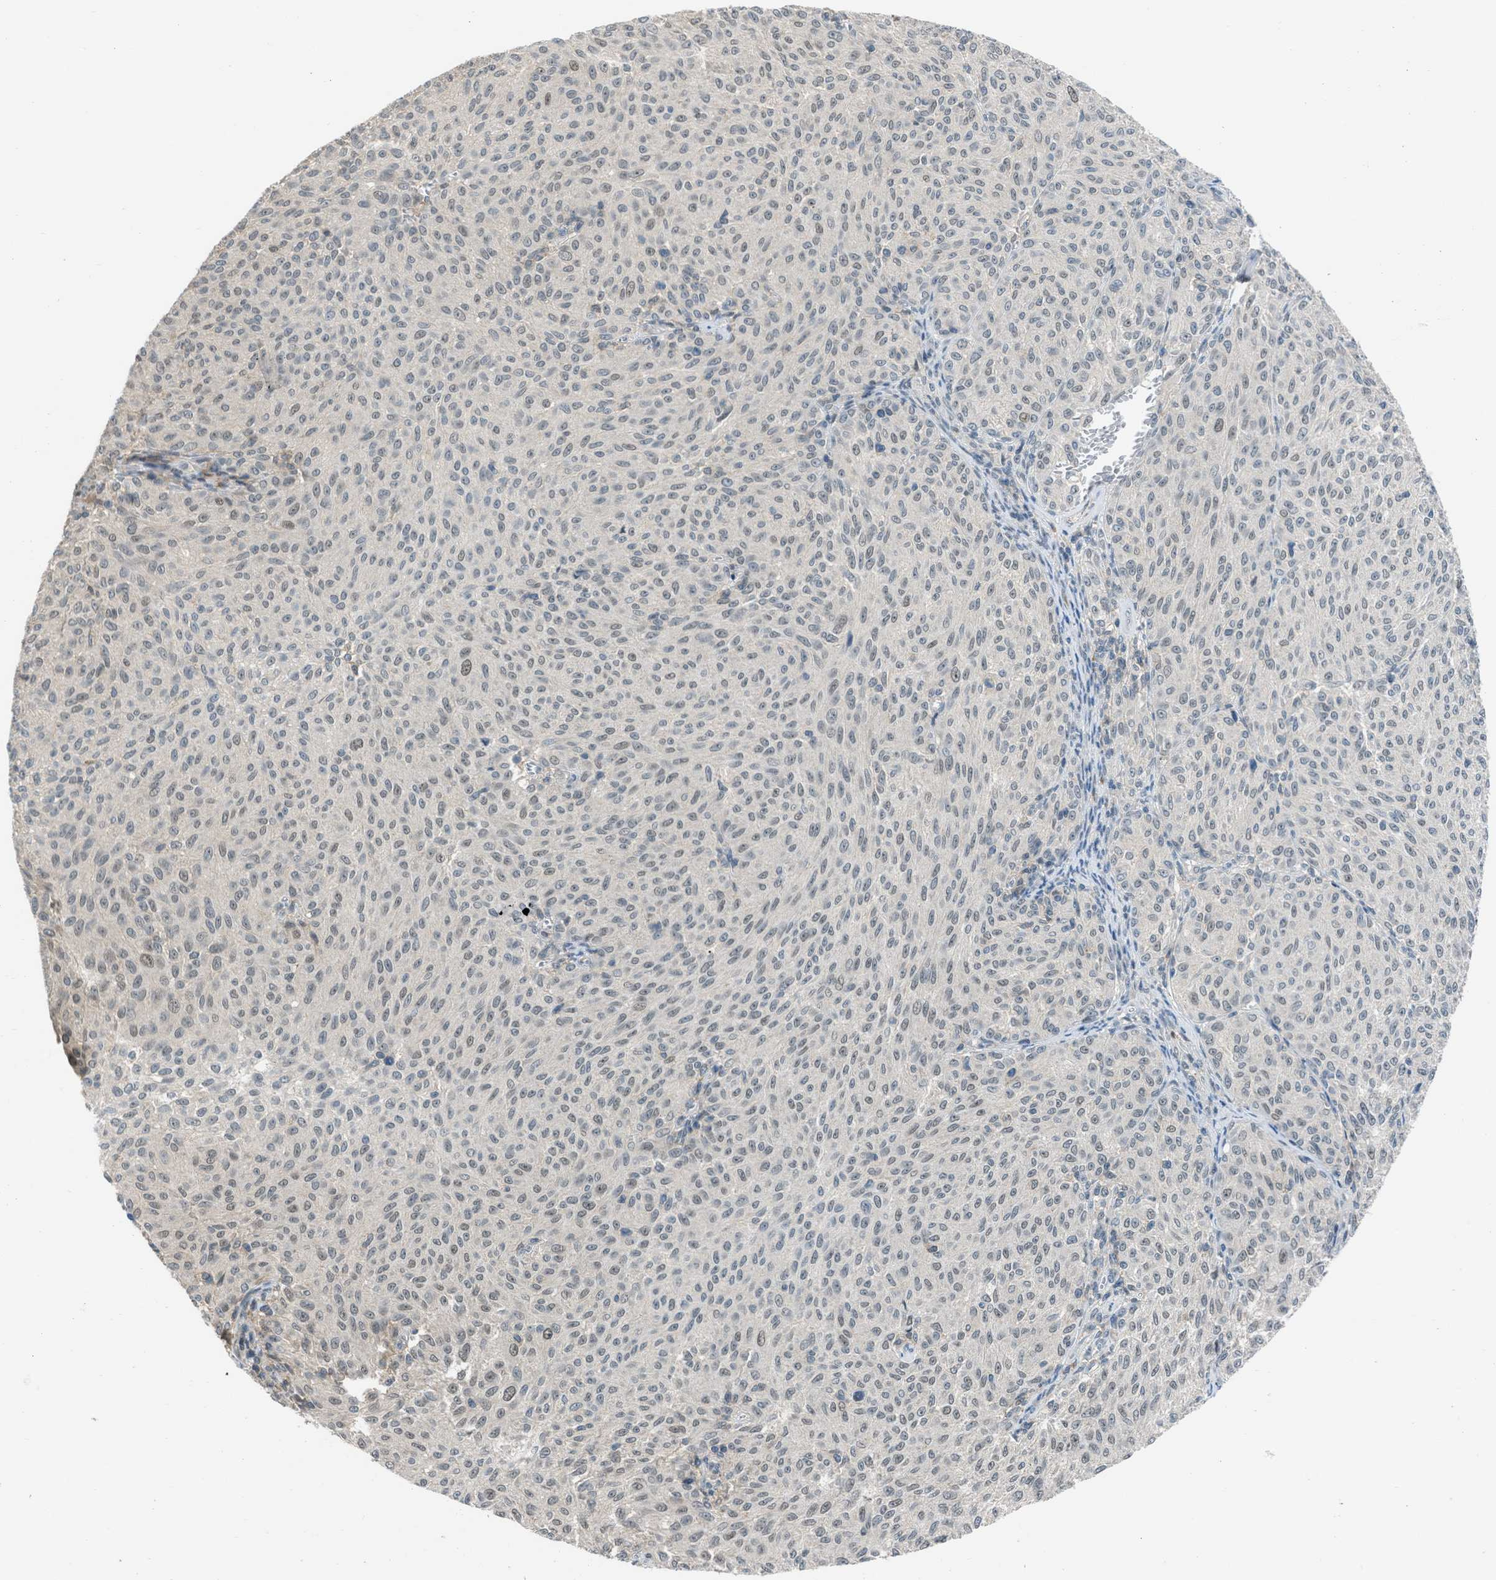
{"staining": {"intensity": "negative", "quantity": "none", "location": "none"}, "tissue": "melanoma", "cell_type": "Tumor cells", "image_type": "cancer", "snomed": [{"axis": "morphology", "description": "Malignant melanoma, NOS"}, {"axis": "topography", "description": "Skin"}], "caption": "Immunohistochemistry histopathology image of human melanoma stained for a protein (brown), which reveals no positivity in tumor cells. The staining is performed using DAB (3,3'-diaminobenzidine) brown chromogen with nuclei counter-stained in using hematoxylin.", "gene": "TTBK2", "patient": {"sex": "female", "age": 72}}